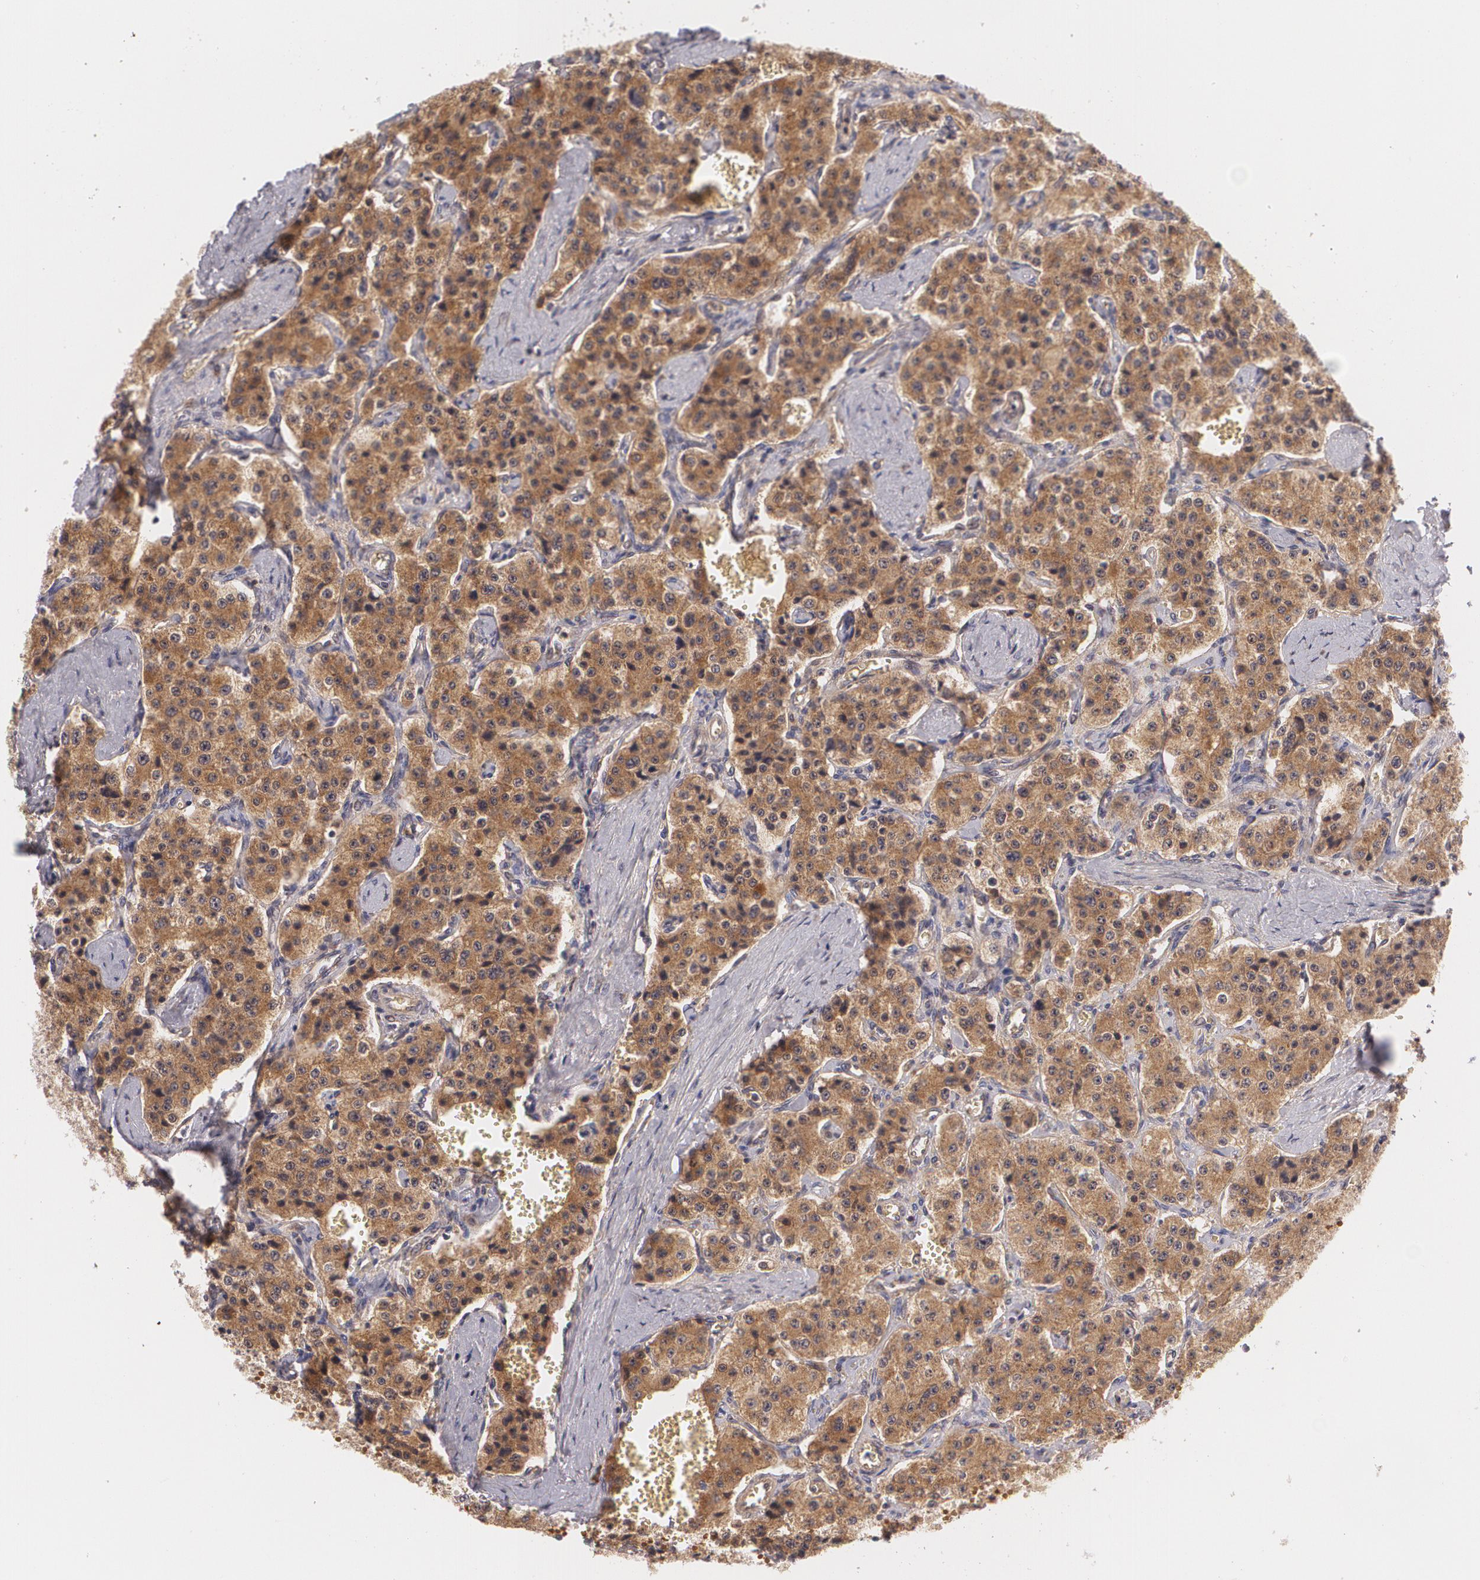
{"staining": {"intensity": "moderate", "quantity": ">75%", "location": "cytoplasmic/membranous"}, "tissue": "carcinoid", "cell_type": "Tumor cells", "image_type": "cancer", "snomed": [{"axis": "morphology", "description": "Carcinoid, malignant, NOS"}, {"axis": "topography", "description": "Small intestine"}], "caption": "Moderate cytoplasmic/membranous positivity is present in about >75% of tumor cells in malignant carcinoid.", "gene": "CCL17", "patient": {"sex": "male", "age": 52}}